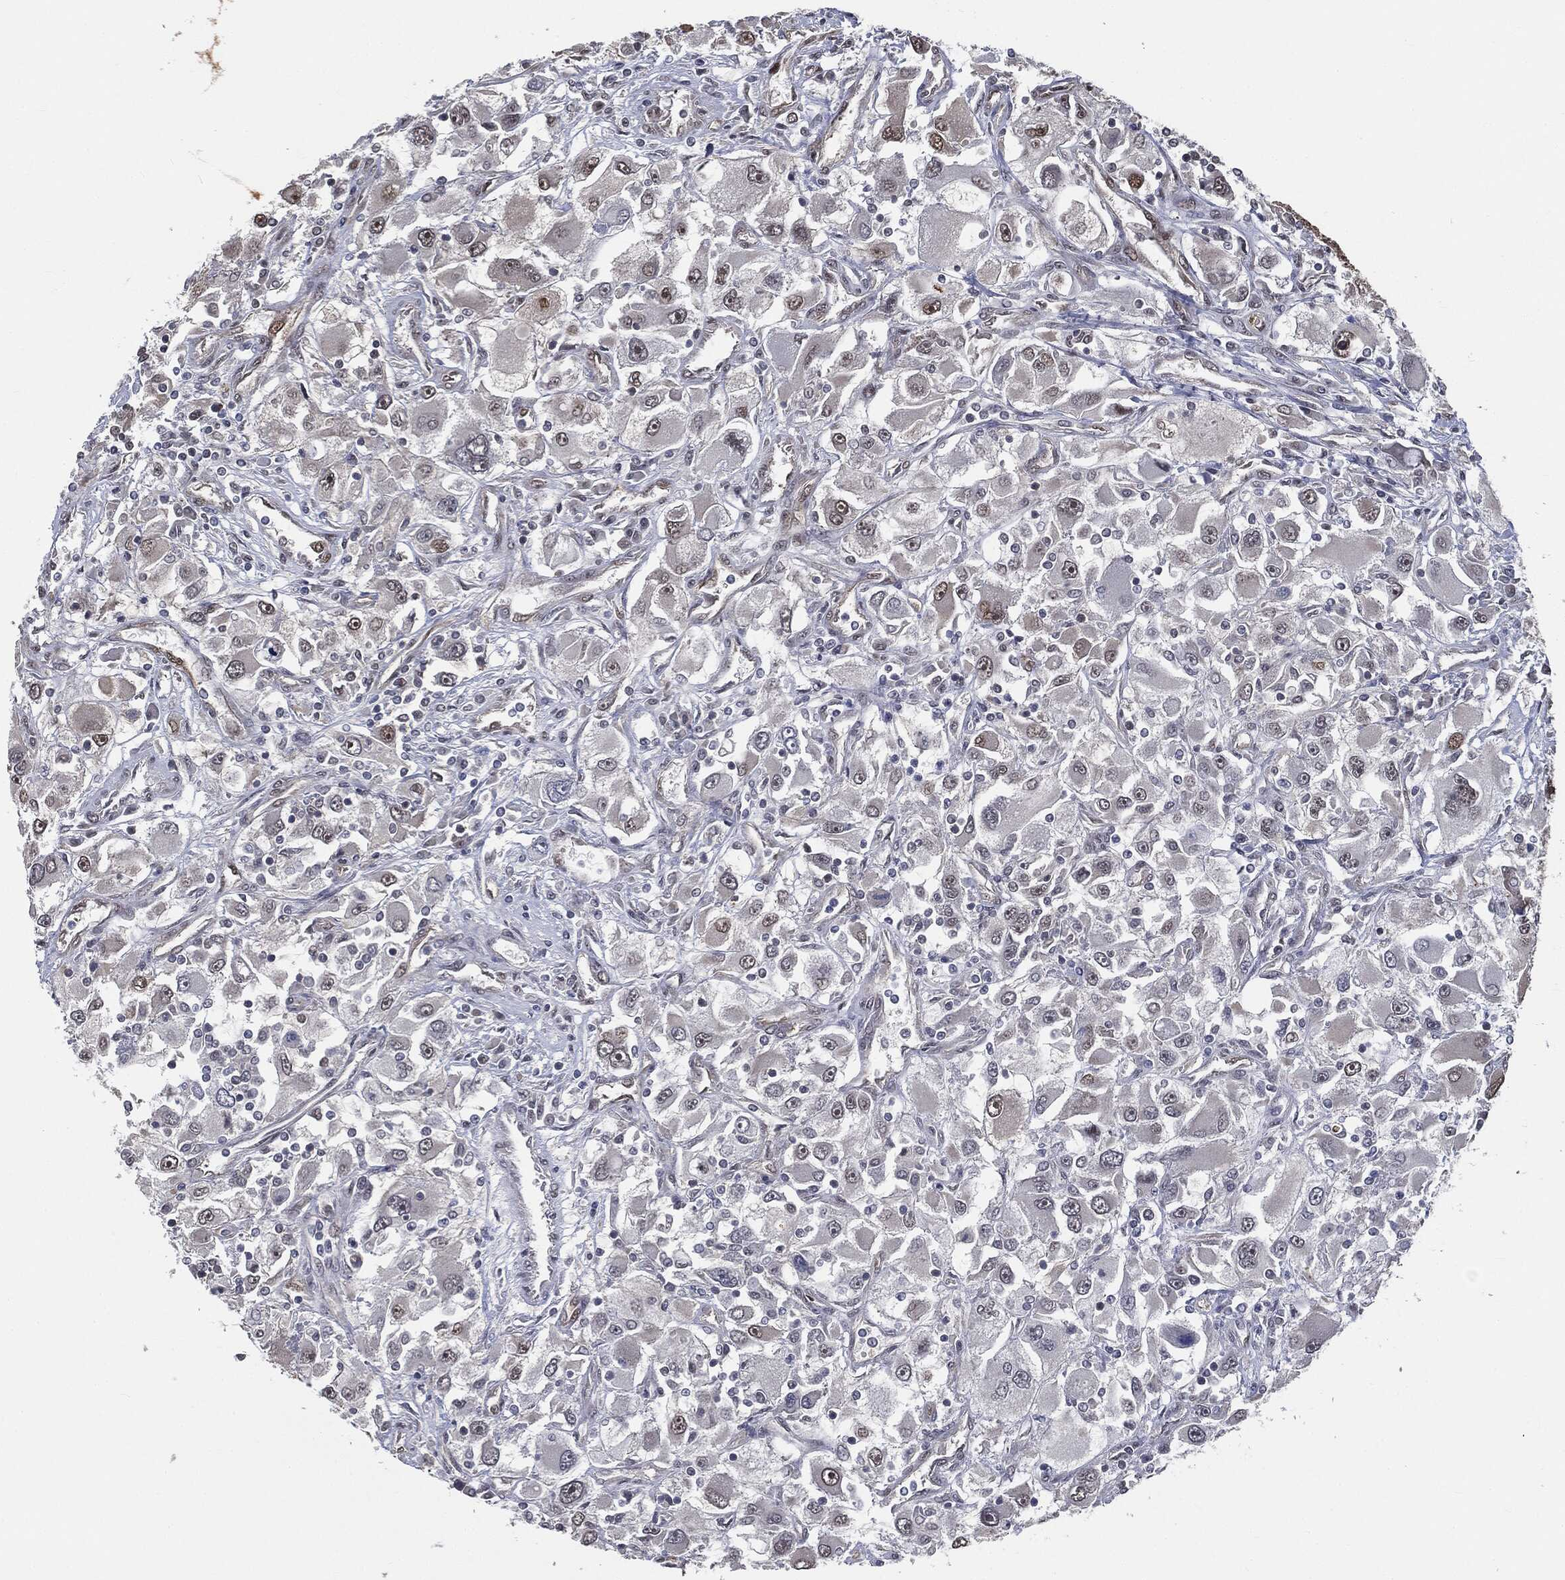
{"staining": {"intensity": "moderate", "quantity": "<25%", "location": "nuclear"}, "tissue": "renal cancer", "cell_type": "Tumor cells", "image_type": "cancer", "snomed": [{"axis": "morphology", "description": "Adenocarcinoma, NOS"}, {"axis": "topography", "description": "Kidney"}], "caption": "A high-resolution photomicrograph shows IHC staining of renal cancer (adenocarcinoma), which displays moderate nuclear positivity in about <25% of tumor cells.", "gene": "SHLD2", "patient": {"sex": "female", "age": 52}}